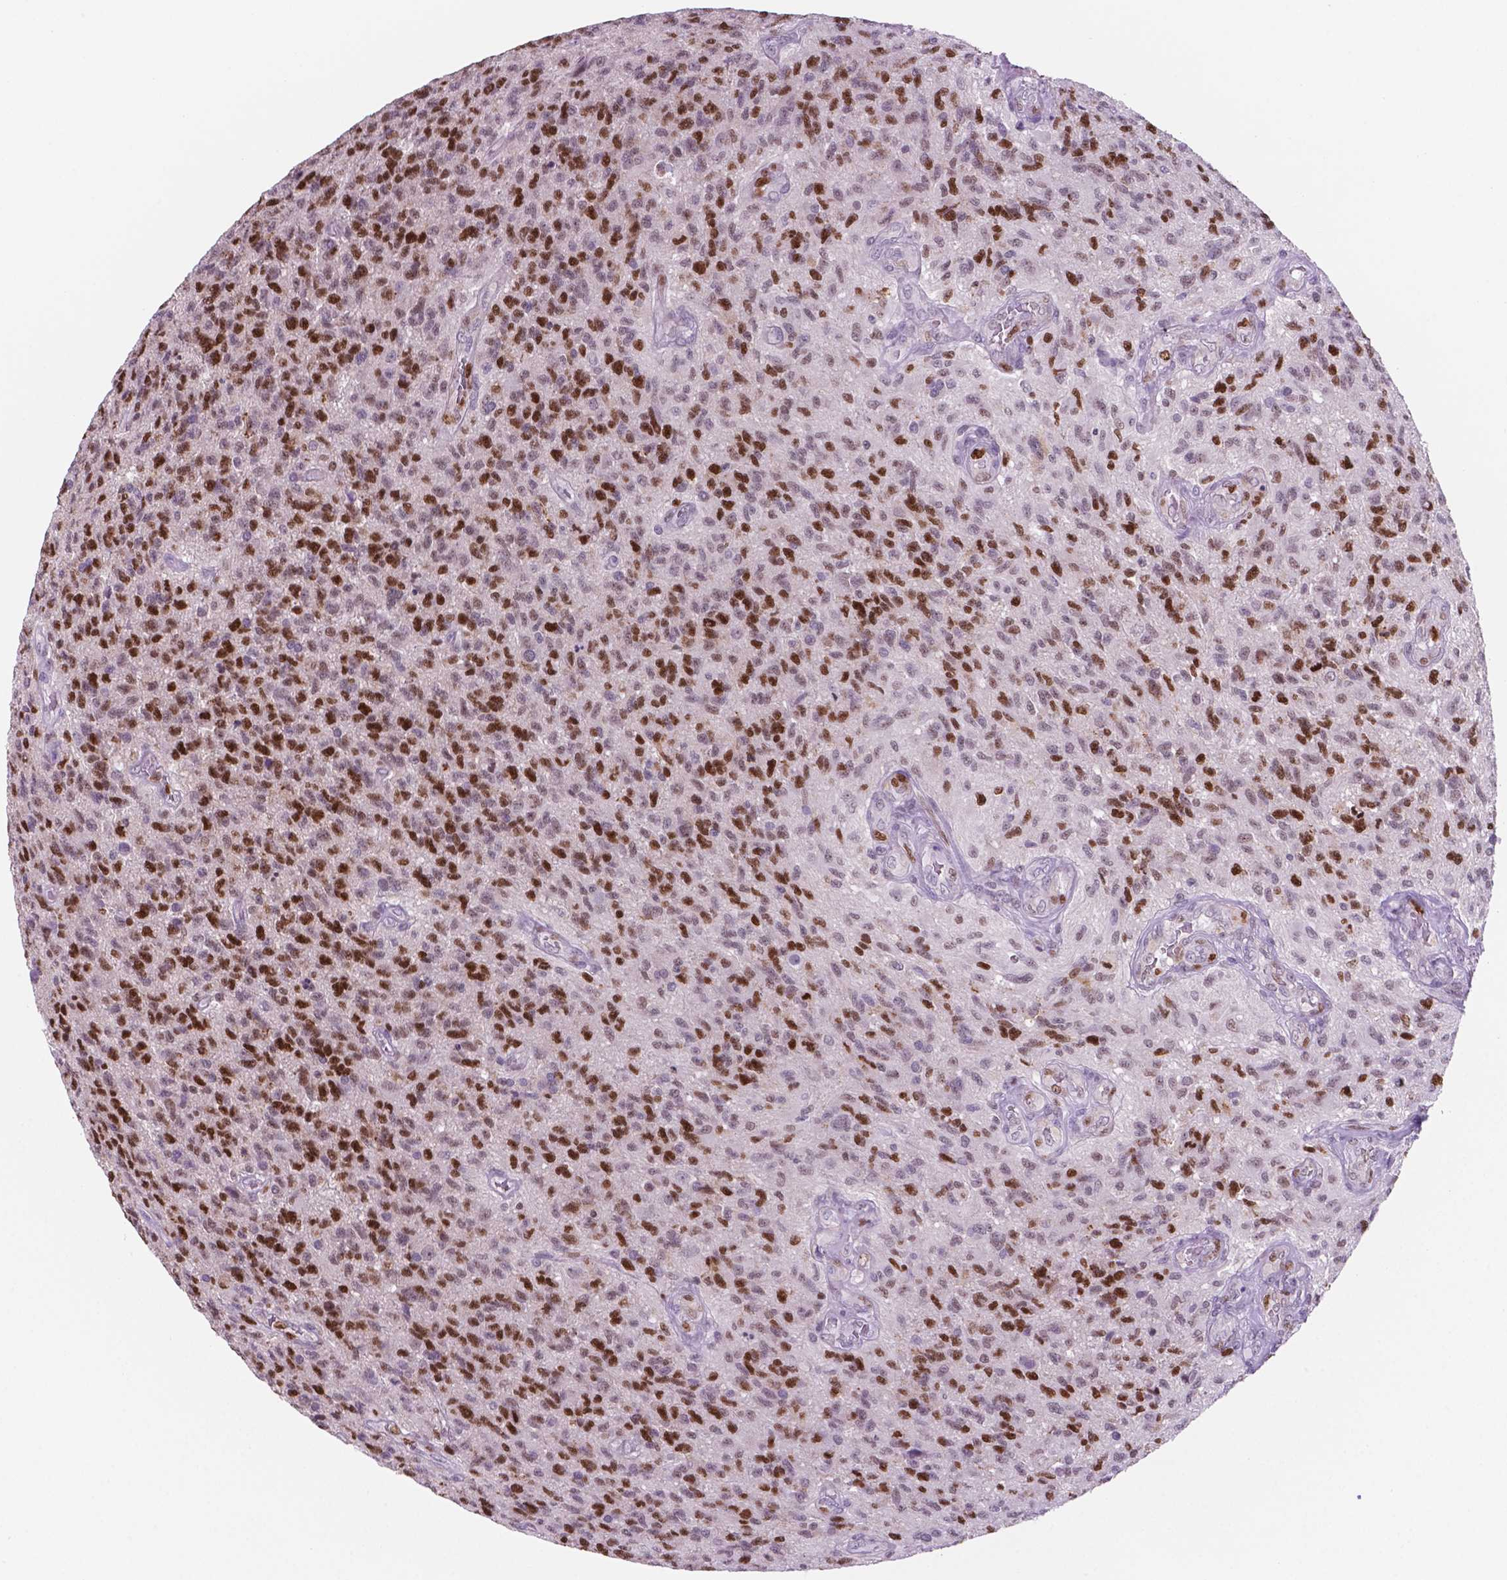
{"staining": {"intensity": "moderate", "quantity": "25%-75%", "location": "nuclear"}, "tissue": "glioma", "cell_type": "Tumor cells", "image_type": "cancer", "snomed": [{"axis": "morphology", "description": "Glioma, malignant, High grade"}, {"axis": "topography", "description": "Brain"}], "caption": "Approximately 25%-75% of tumor cells in human glioma demonstrate moderate nuclear protein positivity as visualized by brown immunohistochemical staining.", "gene": "NCAPH2", "patient": {"sex": "male", "age": 56}}